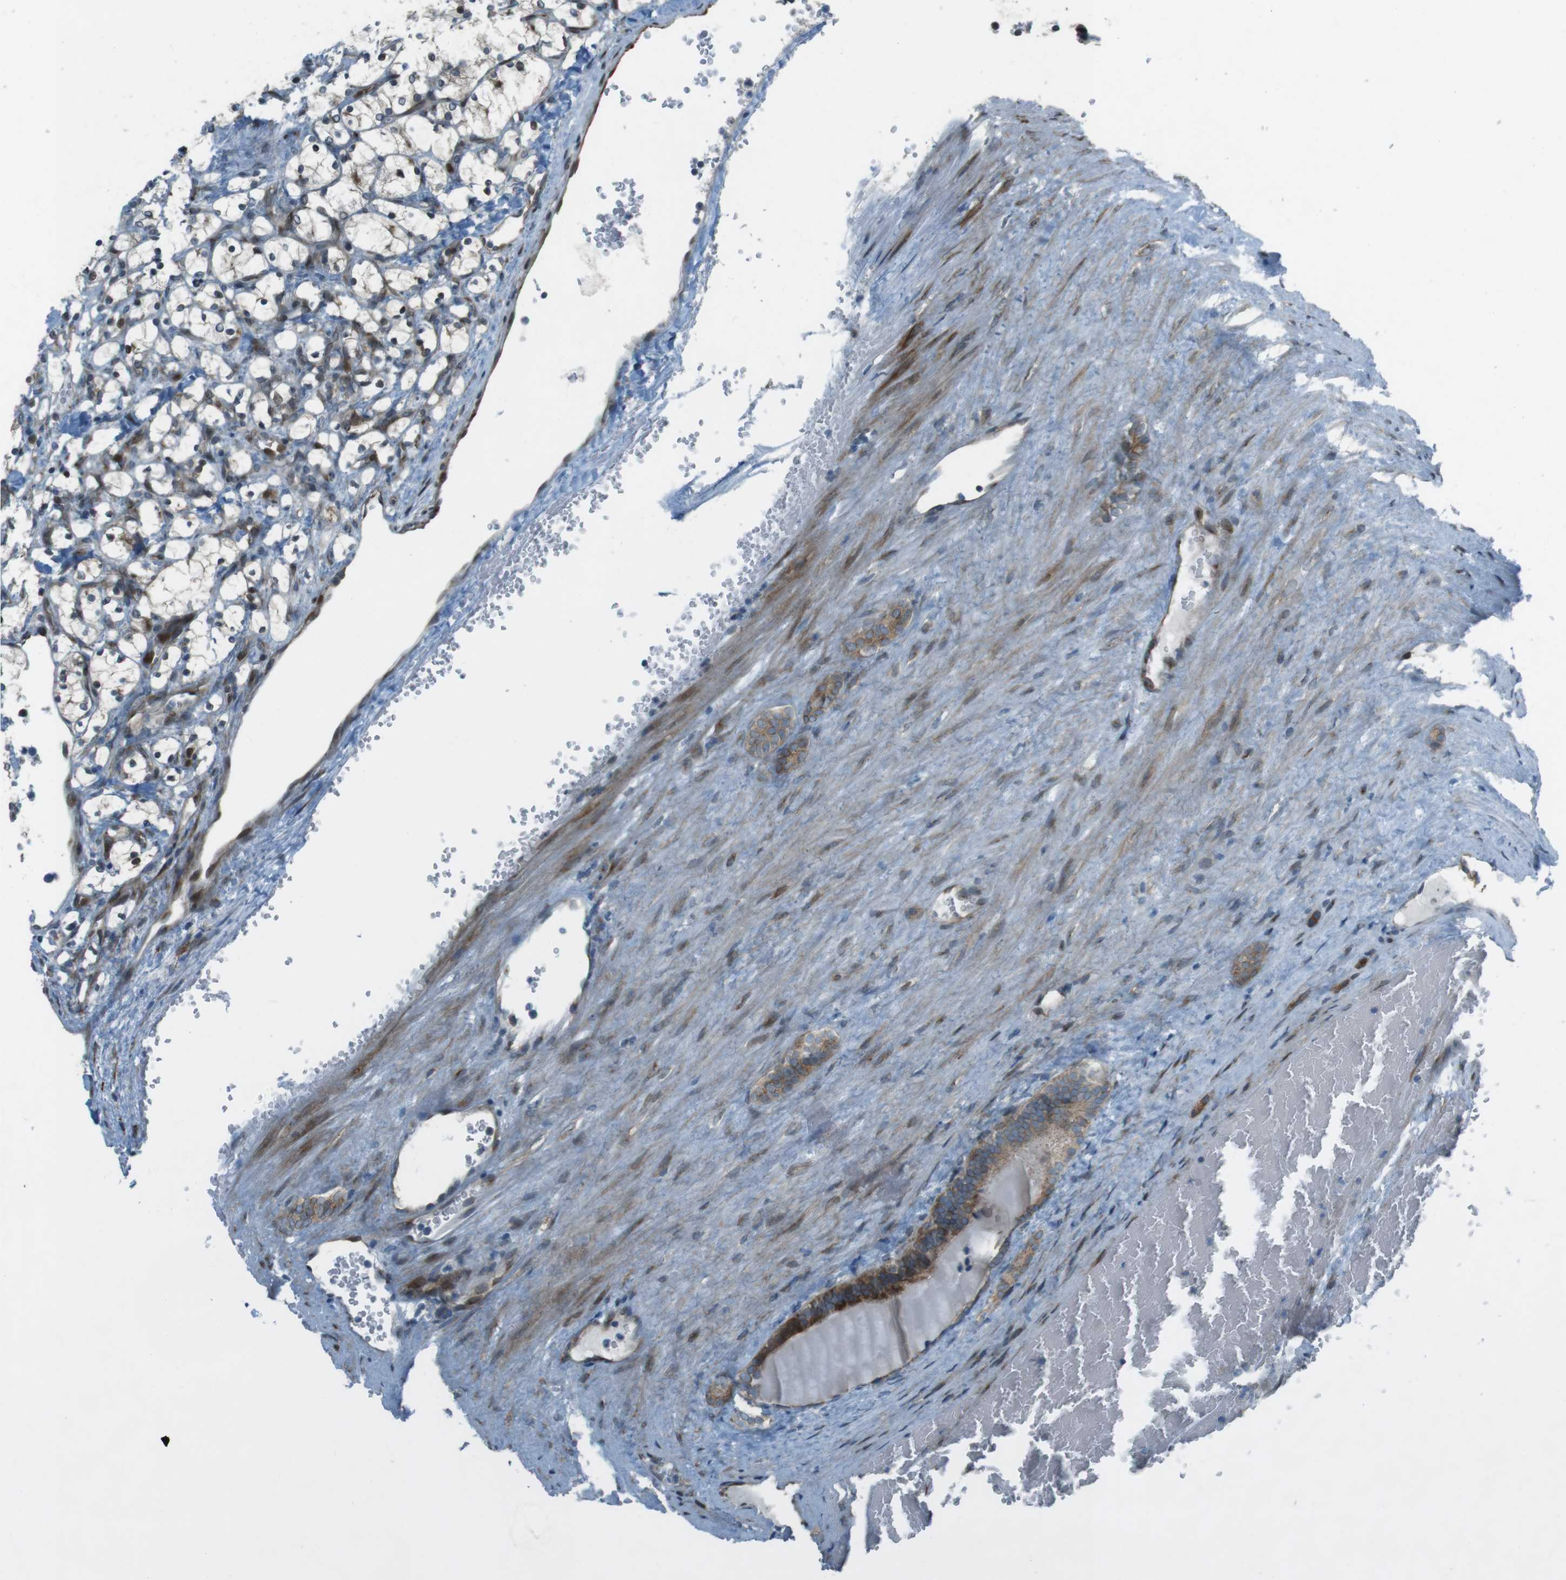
{"staining": {"intensity": "negative", "quantity": "none", "location": "none"}, "tissue": "renal cancer", "cell_type": "Tumor cells", "image_type": "cancer", "snomed": [{"axis": "morphology", "description": "Adenocarcinoma, NOS"}, {"axis": "topography", "description": "Kidney"}], "caption": "This is a micrograph of immunohistochemistry (IHC) staining of renal cancer (adenocarcinoma), which shows no staining in tumor cells. (Brightfield microscopy of DAB (3,3'-diaminobenzidine) immunohistochemistry (IHC) at high magnification).", "gene": "ZNF330", "patient": {"sex": "female", "age": 69}}